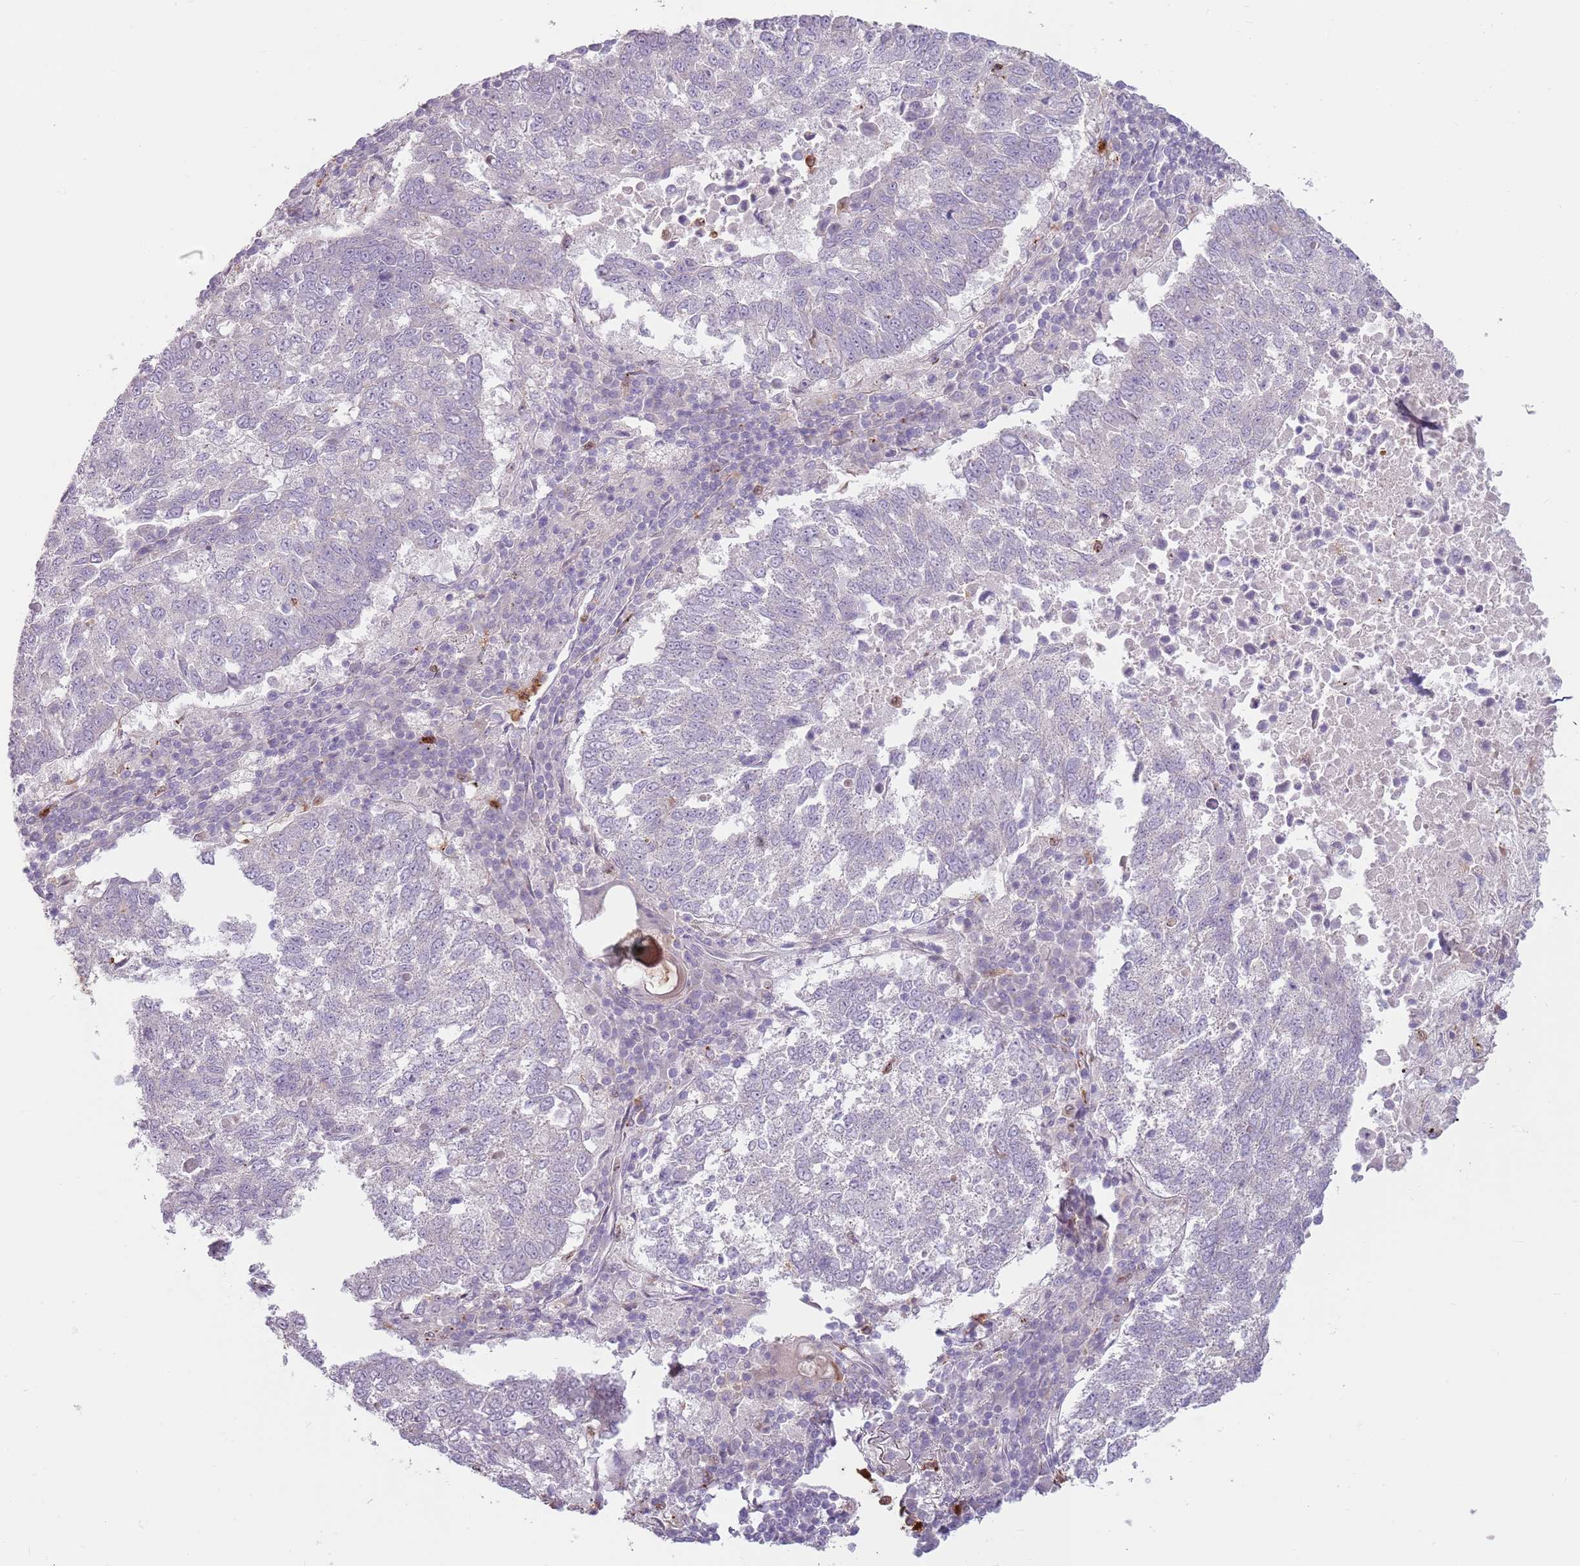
{"staining": {"intensity": "negative", "quantity": "none", "location": "none"}, "tissue": "lung cancer", "cell_type": "Tumor cells", "image_type": "cancer", "snomed": [{"axis": "morphology", "description": "Squamous cell carcinoma, NOS"}, {"axis": "topography", "description": "Lung"}], "caption": "Immunohistochemical staining of human lung squamous cell carcinoma reveals no significant expression in tumor cells. (DAB (3,3'-diaminobenzidine) IHC, high magnification).", "gene": "SPAG4", "patient": {"sex": "male", "age": 73}}